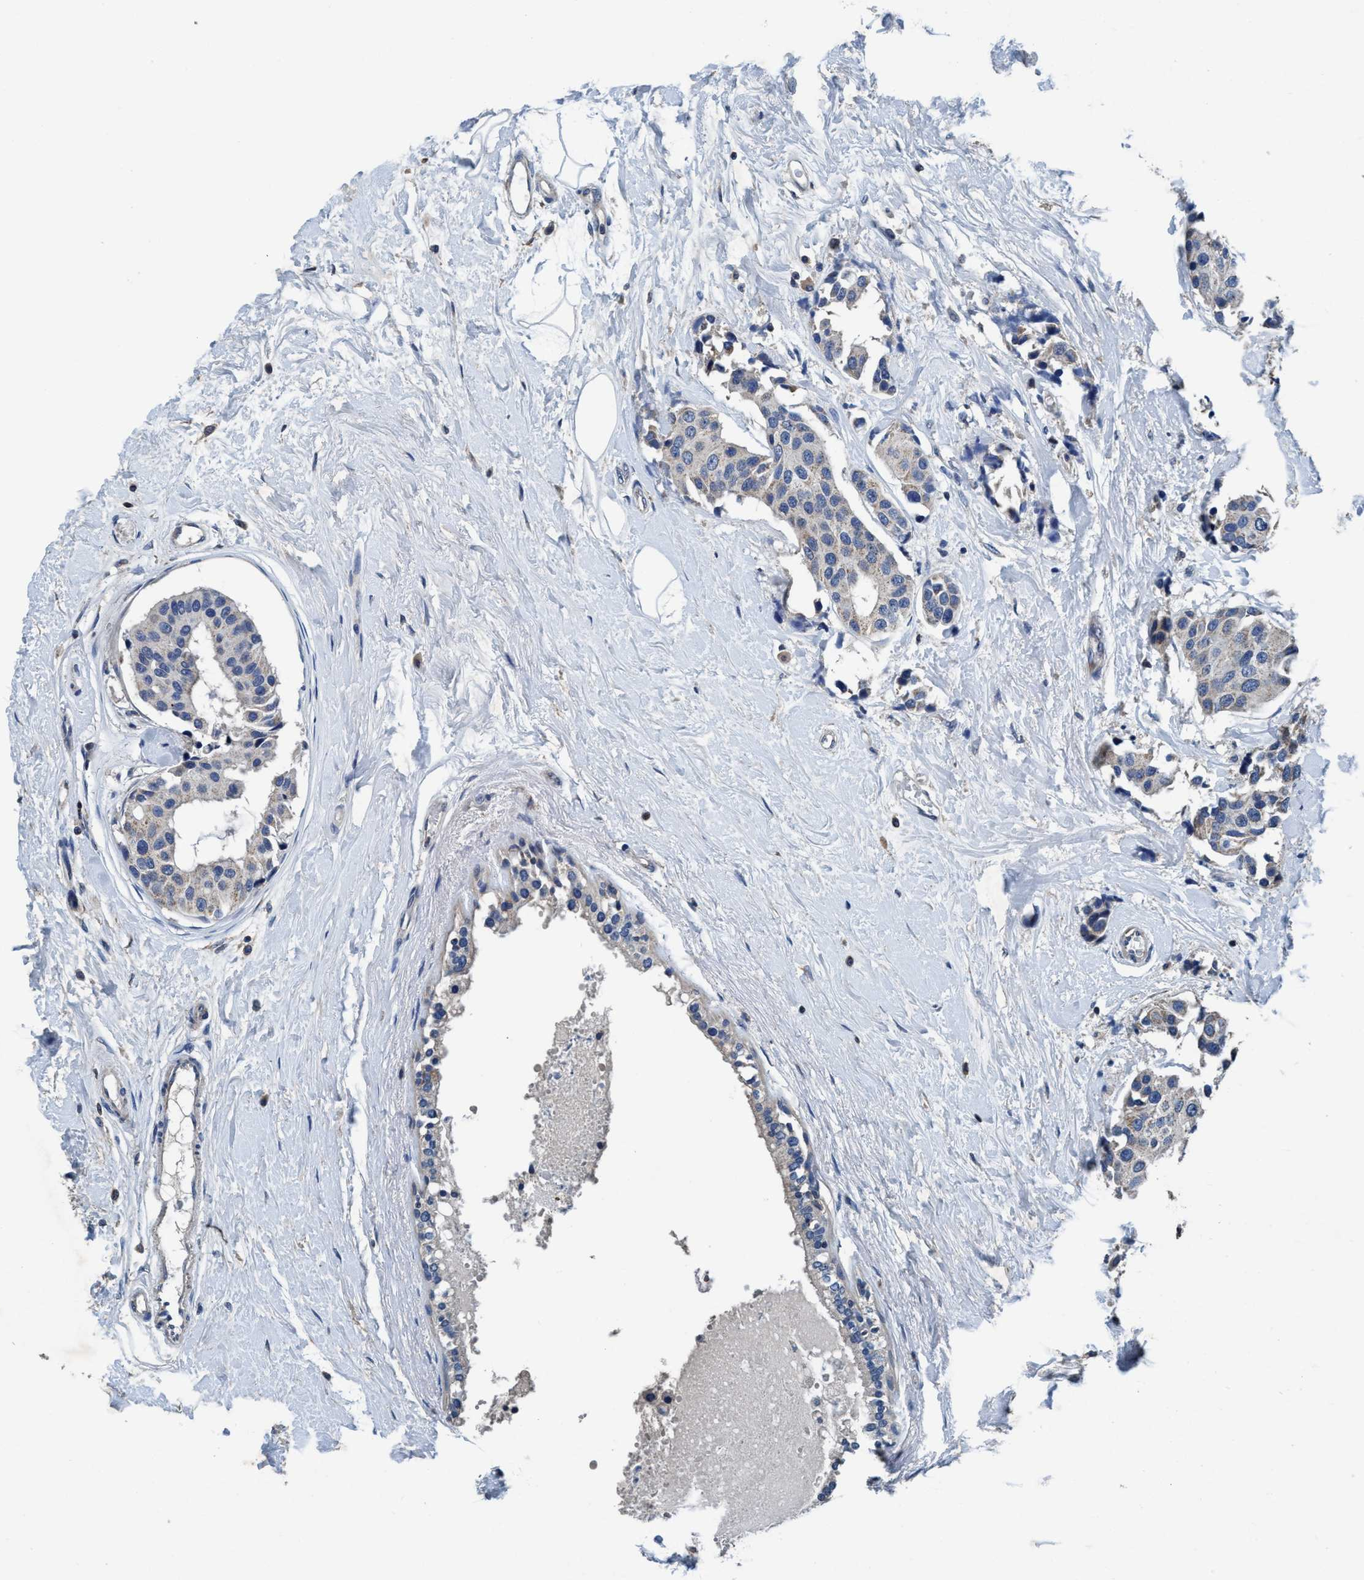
{"staining": {"intensity": "weak", "quantity": "25%-75%", "location": "cytoplasmic/membranous"}, "tissue": "breast cancer", "cell_type": "Tumor cells", "image_type": "cancer", "snomed": [{"axis": "morphology", "description": "Normal tissue, NOS"}, {"axis": "morphology", "description": "Duct carcinoma"}, {"axis": "topography", "description": "Breast"}], "caption": "Tumor cells demonstrate weak cytoplasmic/membranous positivity in about 25%-75% of cells in breast cancer.", "gene": "ANKFN1", "patient": {"sex": "female", "age": 39}}